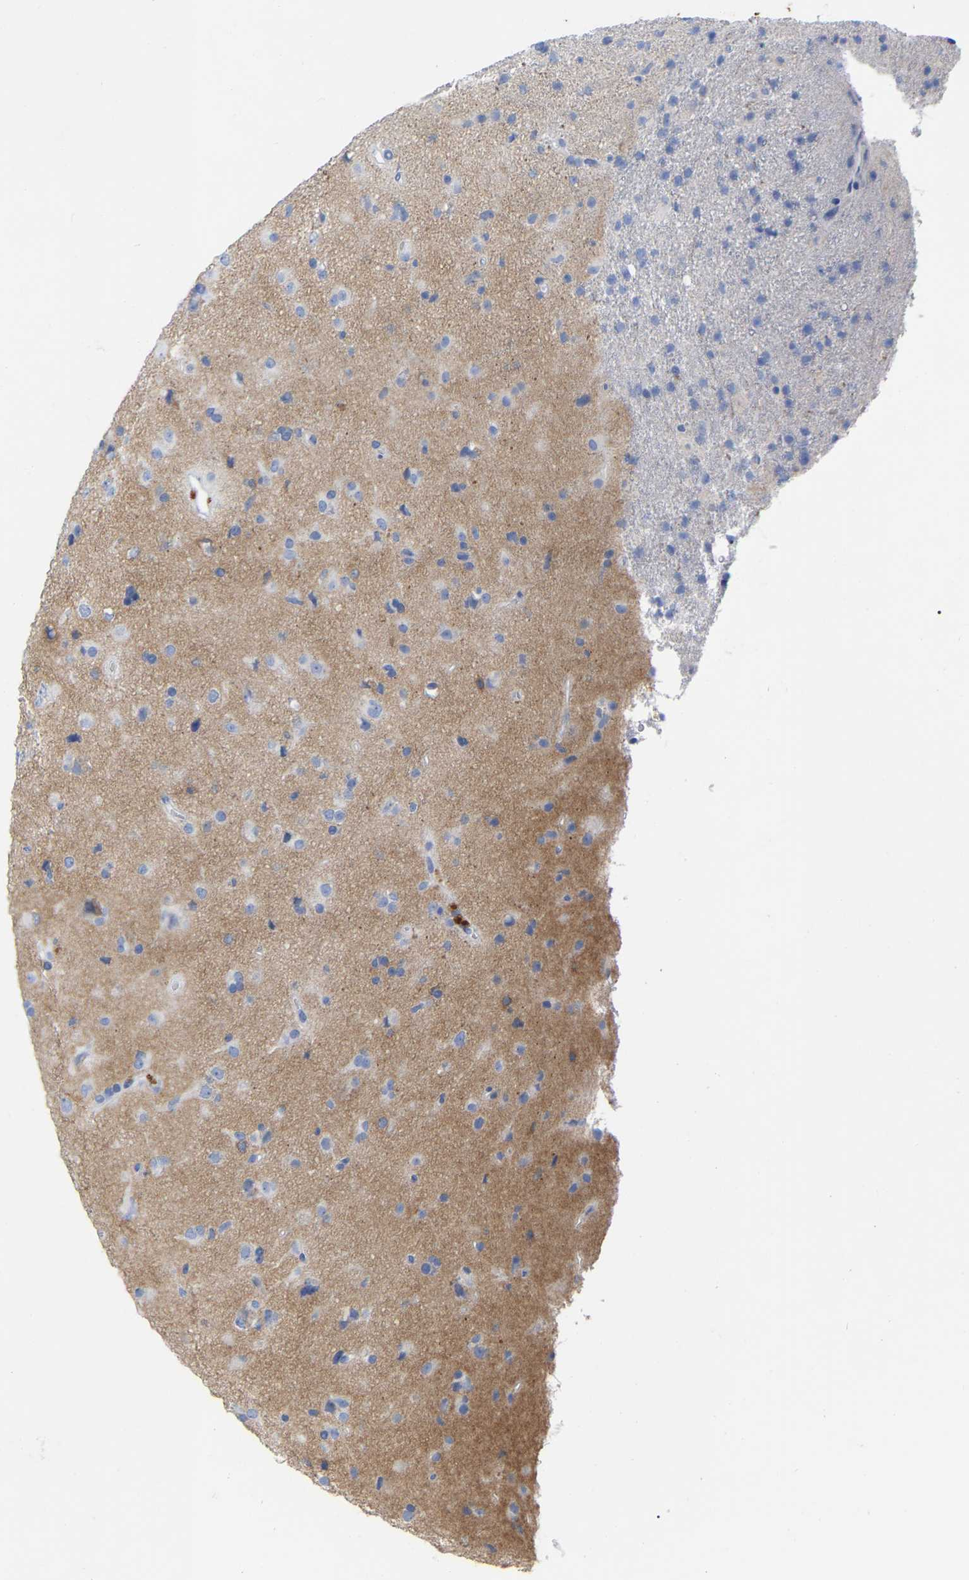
{"staining": {"intensity": "negative", "quantity": "none", "location": "none"}, "tissue": "glioma", "cell_type": "Tumor cells", "image_type": "cancer", "snomed": [{"axis": "morphology", "description": "Glioma, malignant, Low grade"}, {"axis": "topography", "description": "Brain"}], "caption": "An IHC image of malignant glioma (low-grade) is shown. There is no staining in tumor cells of malignant glioma (low-grade).", "gene": "HAPLN1", "patient": {"sex": "male", "age": 65}}